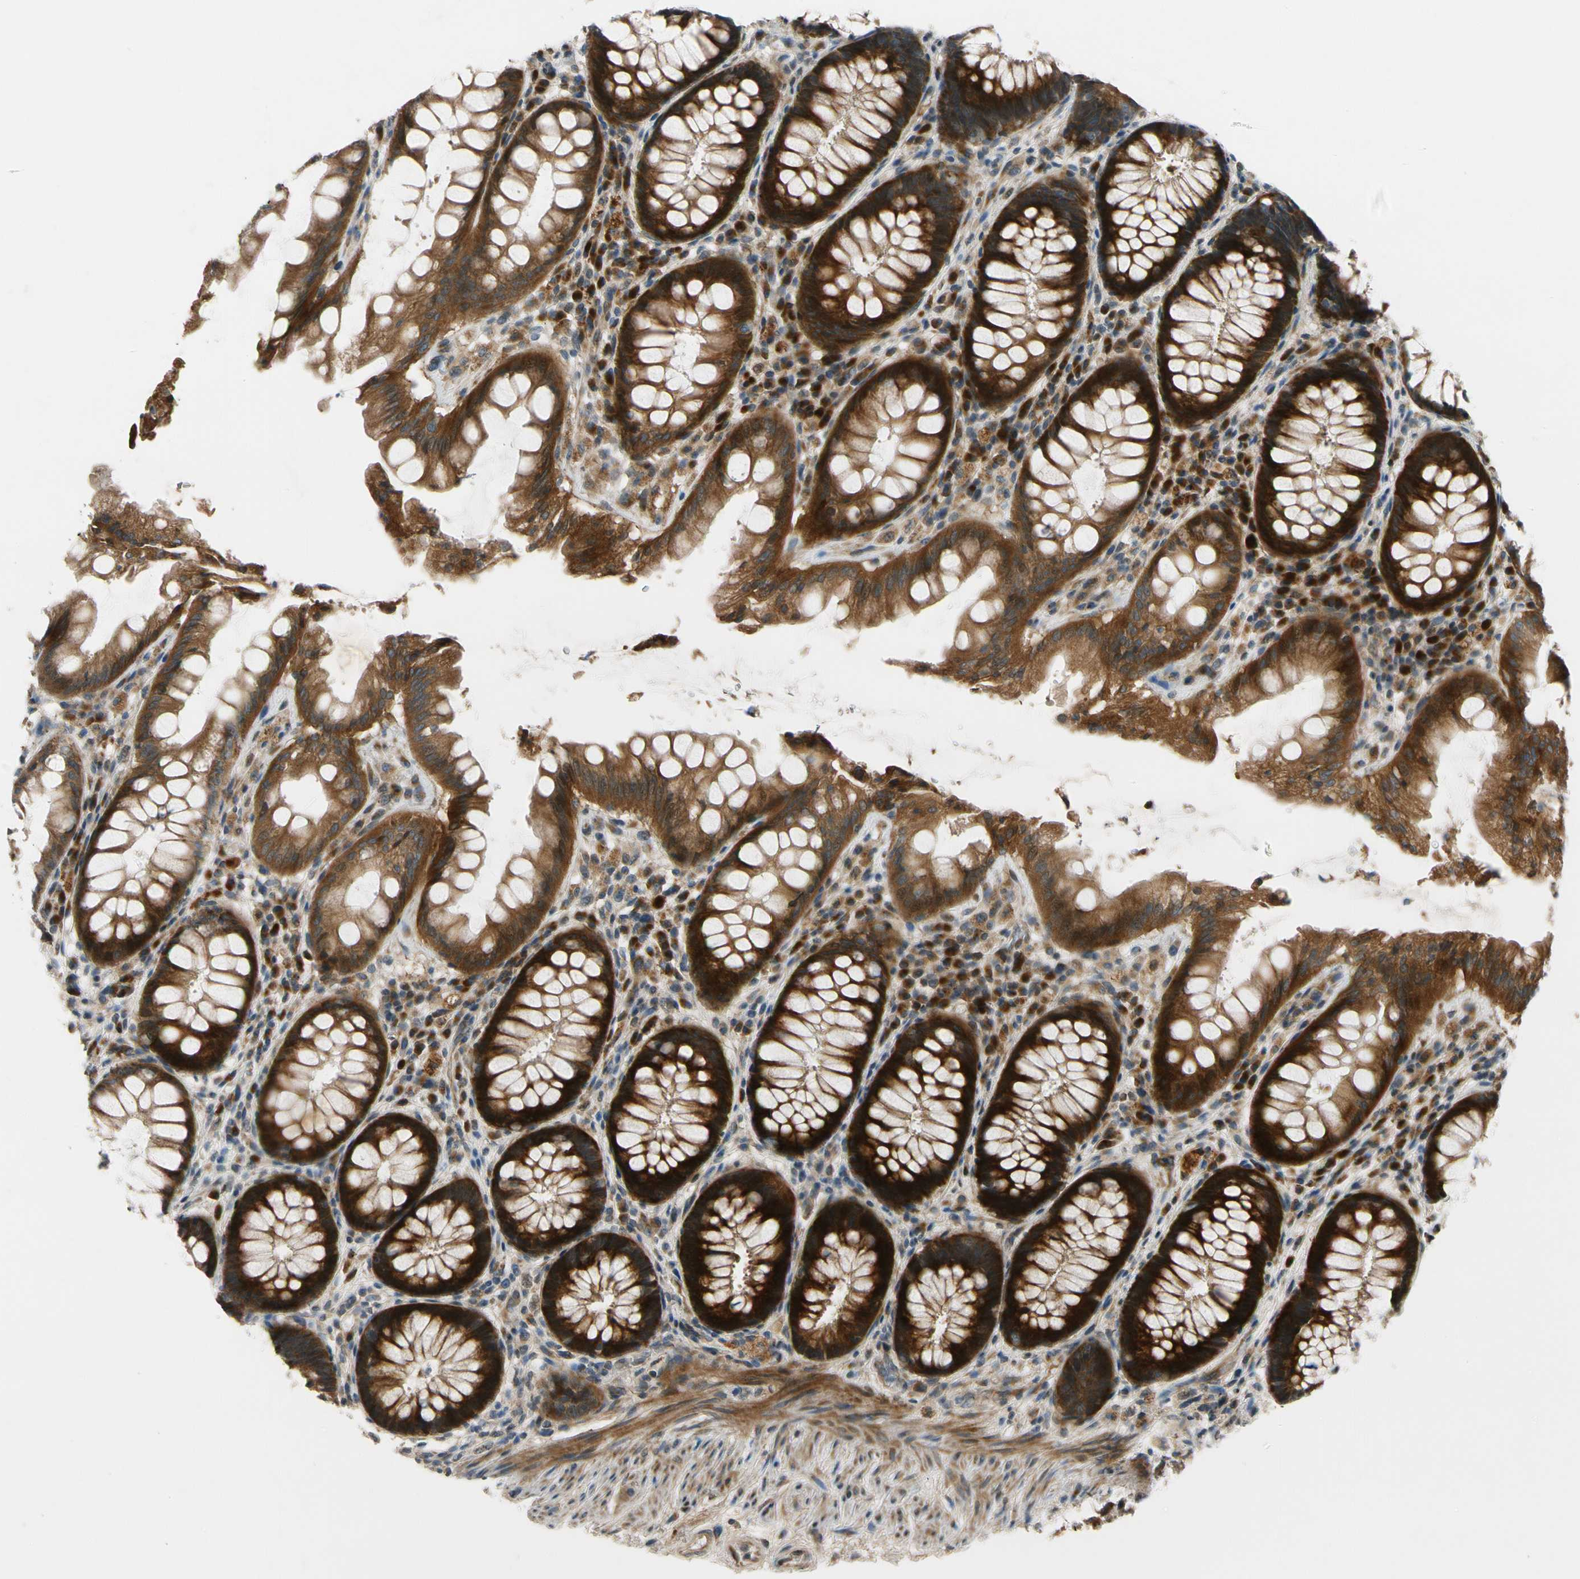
{"staining": {"intensity": "strong", "quantity": ">75%", "location": "cytoplasmic/membranous"}, "tissue": "rectum", "cell_type": "Glandular cells", "image_type": "normal", "snomed": [{"axis": "morphology", "description": "Normal tissue, NOS"}, {"axis": "topography", "description": "Rectum"}], "caption": "The micrograph shows immunohistochemical staining of benign rectum. There is strong cytoplasmic/membranous staining is identified in about >75% of glandular cells. The protein is stained brown, and the nuclei are stained in blue (DAB (3,3'-diaminobenzidine) IHC with brightfield microscopy, high magnification).", "gene": "MST1R", "patient": {"sex": "female", "age": 46}}